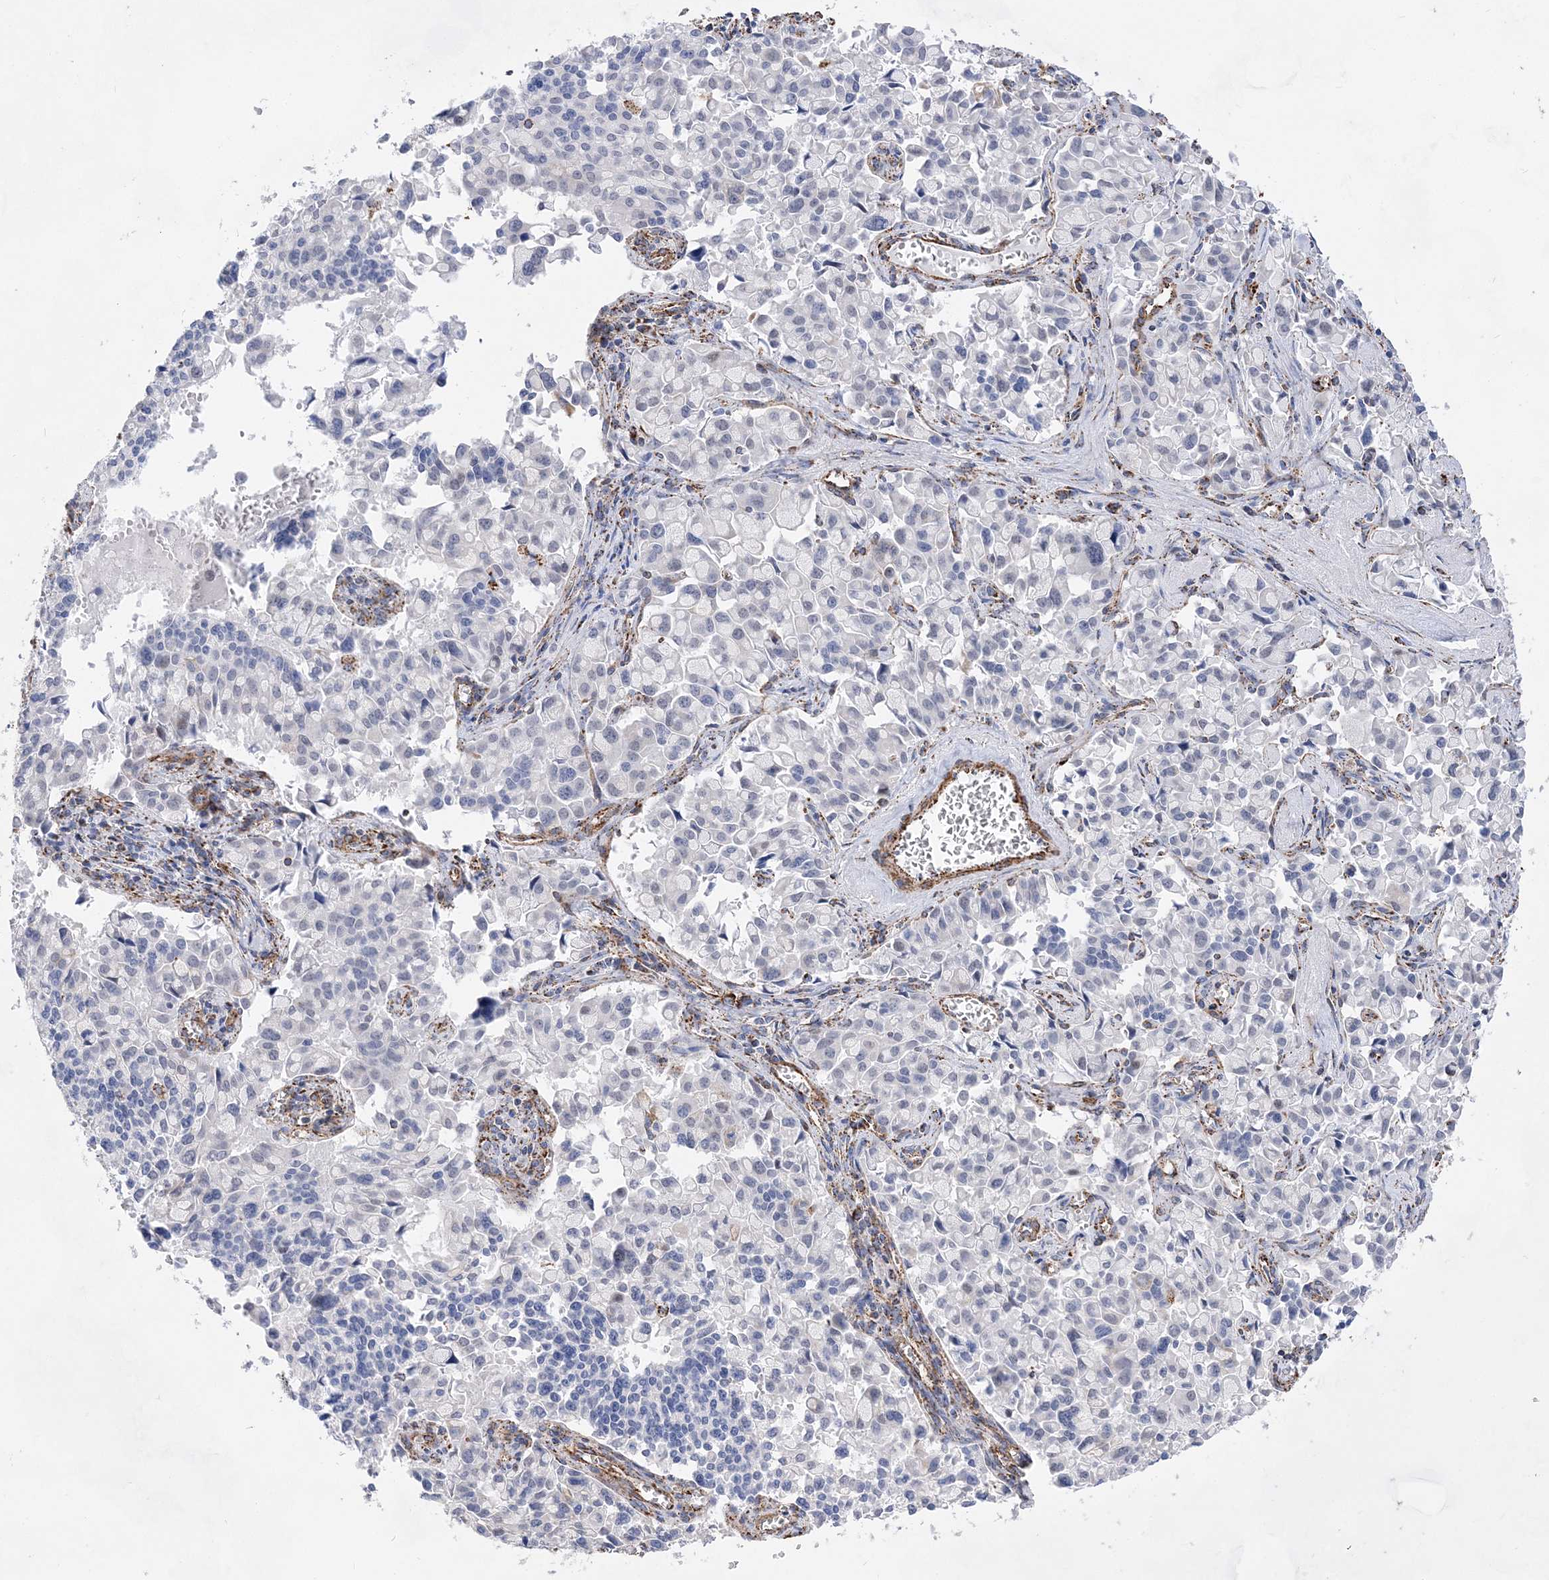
{"staining": {"intensity": "negative", "quantity": "none", "location": "none"}, "tissue": "pancreatic cancer", "cell_type": "Tumor cells", "image_type": "cancer", "snomed": [{"axis": "morphology", "description": "Adenocarcinoma, NOS"}, {"axis": "topography", "description": "Pancreas"}], "caption": "DAB (3,3'-diaminobenzidine) immunohistochemical staining of human pancreatic adenocarcinoma demonstrates no significant staining in tumor cells.", "gene": "ACOT9", "patient": {"sex": "male", "age": 65}}